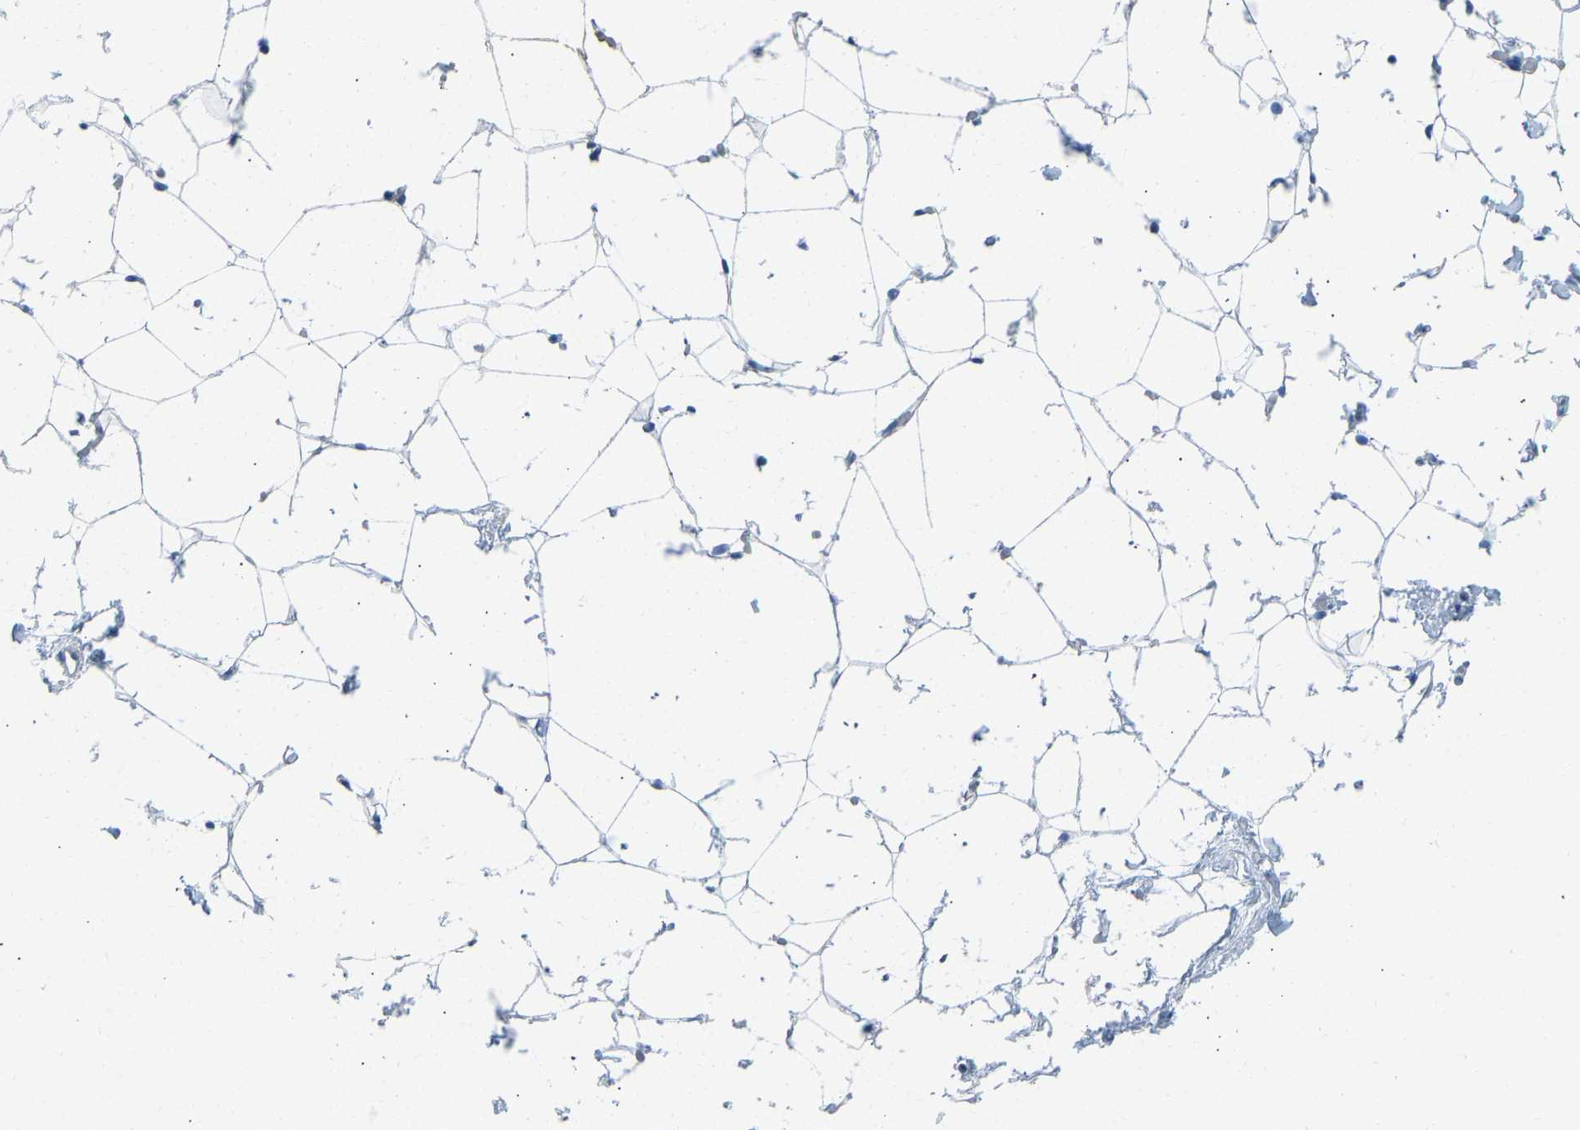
{"staining": {"intensity": "negative", "quantity": "none", "location": "none"}, "tissue": "adipose tissue", "cell_type": "Adipocytes", "image_type": "normal", "snomed": [{"axis": "morphology", "description": "Normal tissue, NOS"}, {"axis": "topography", "description": "Breast"}, {"axis": "topography", "description": "Soft tissue"}], "caption": "High magnification brightfield microscopy of unremarkable adipose tissue stained with DAB (brown) and counterstained with hematoxylin (blue): adipocytes show no significant positivity.", "gene": "ATP1A1", "patient": {"sex": "female", "age": 75}}